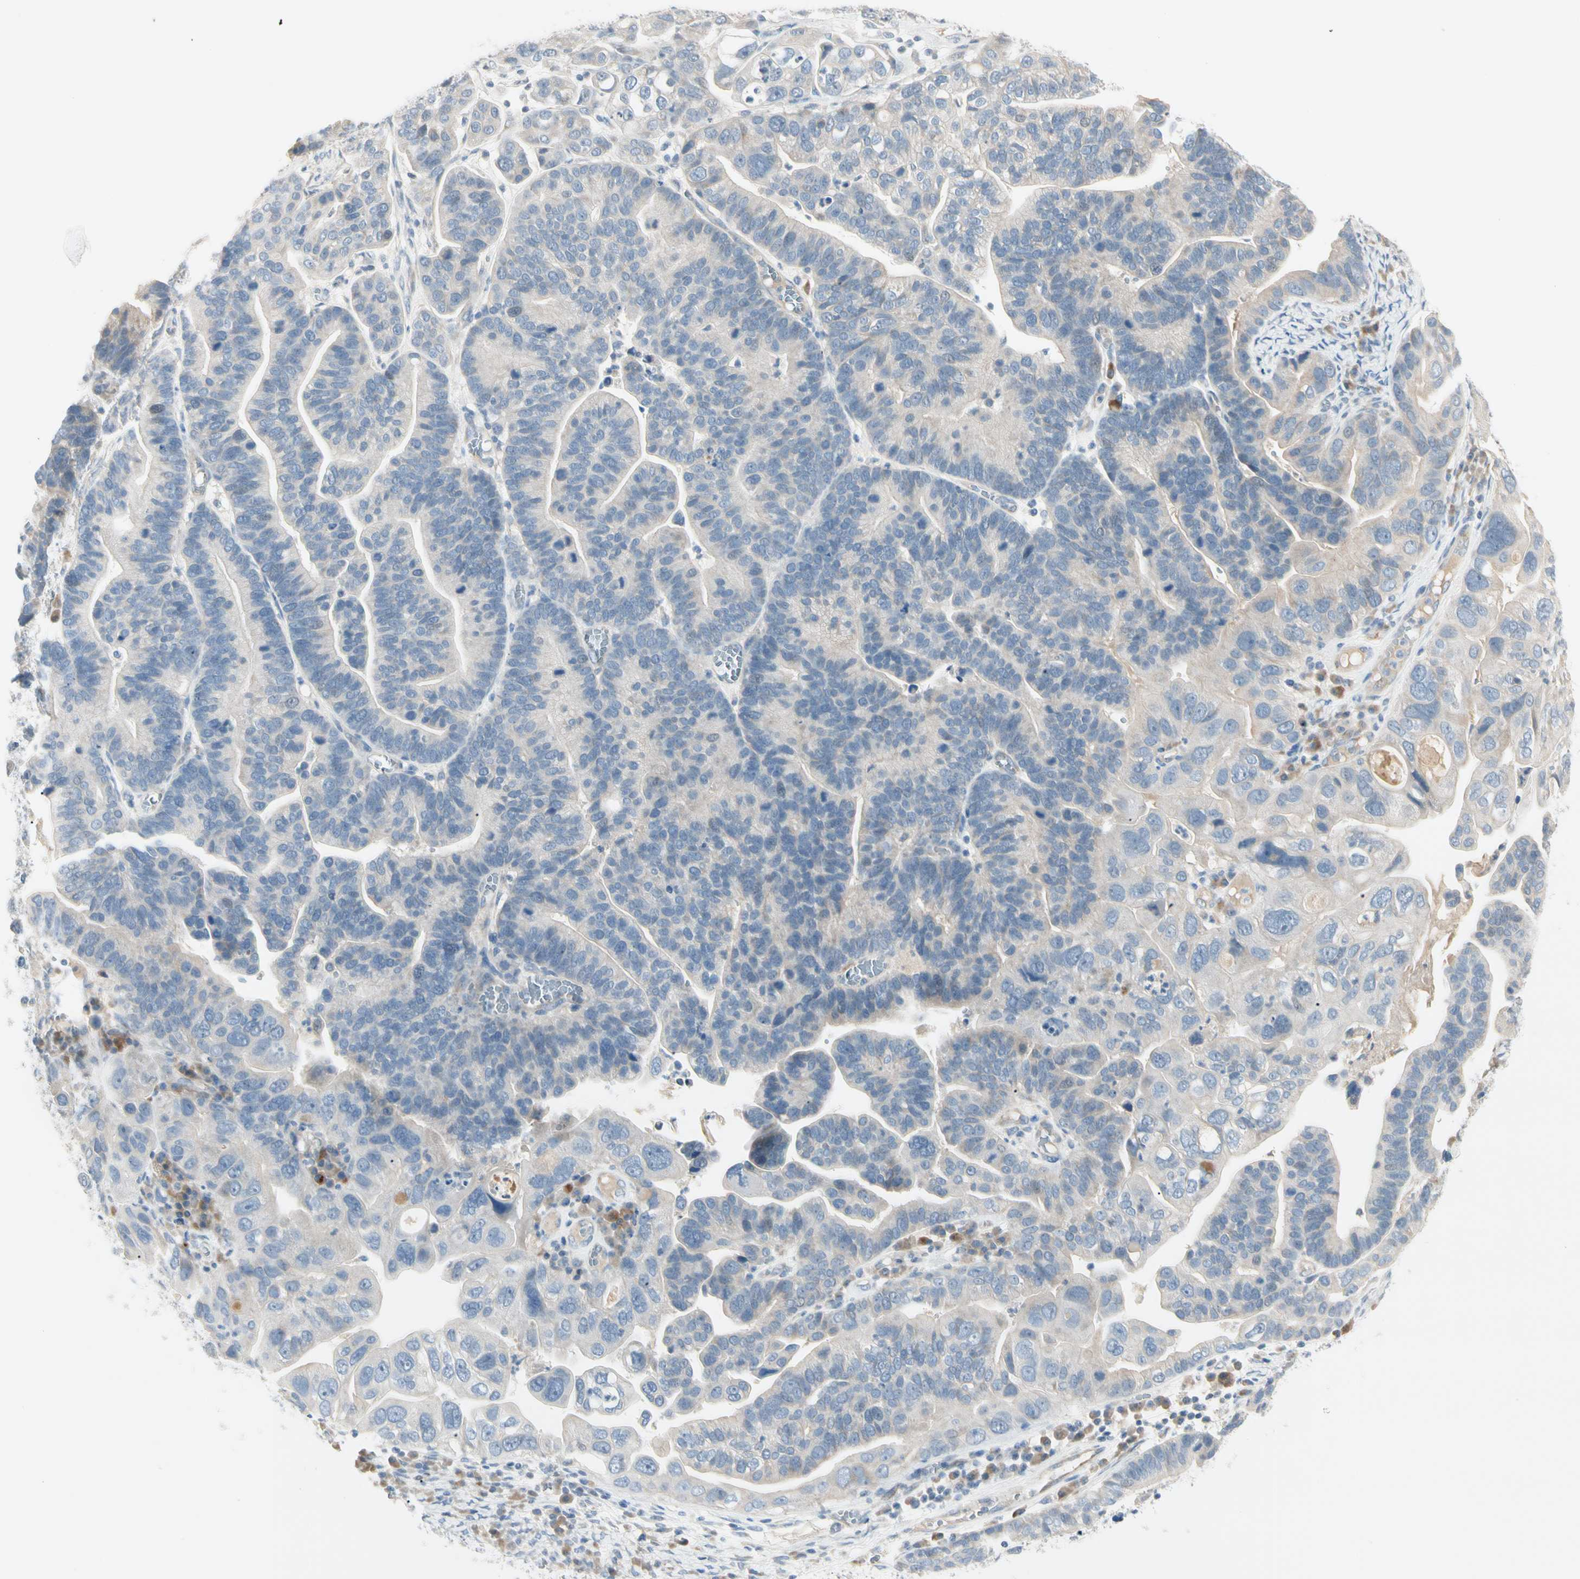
{"staining": {"intensity": "negative", "quantity": "none", "location": "none"}, "tissue": "ovarian cancer", "cell_type": "Tumor cells", "image_type": "cancer", "snomed": [{"axis": "morphology", "description": "Cystadenocarcinoma, serous, NOS"}, {"axis": "topography", "description": "Ovary"}], "caption": "Human ovarian cancer stained for a protein using IHC reveals no positivity in tumor cells.", "gene": "ALDH18A1", "patient": {"sex": "female", "age": 56}}